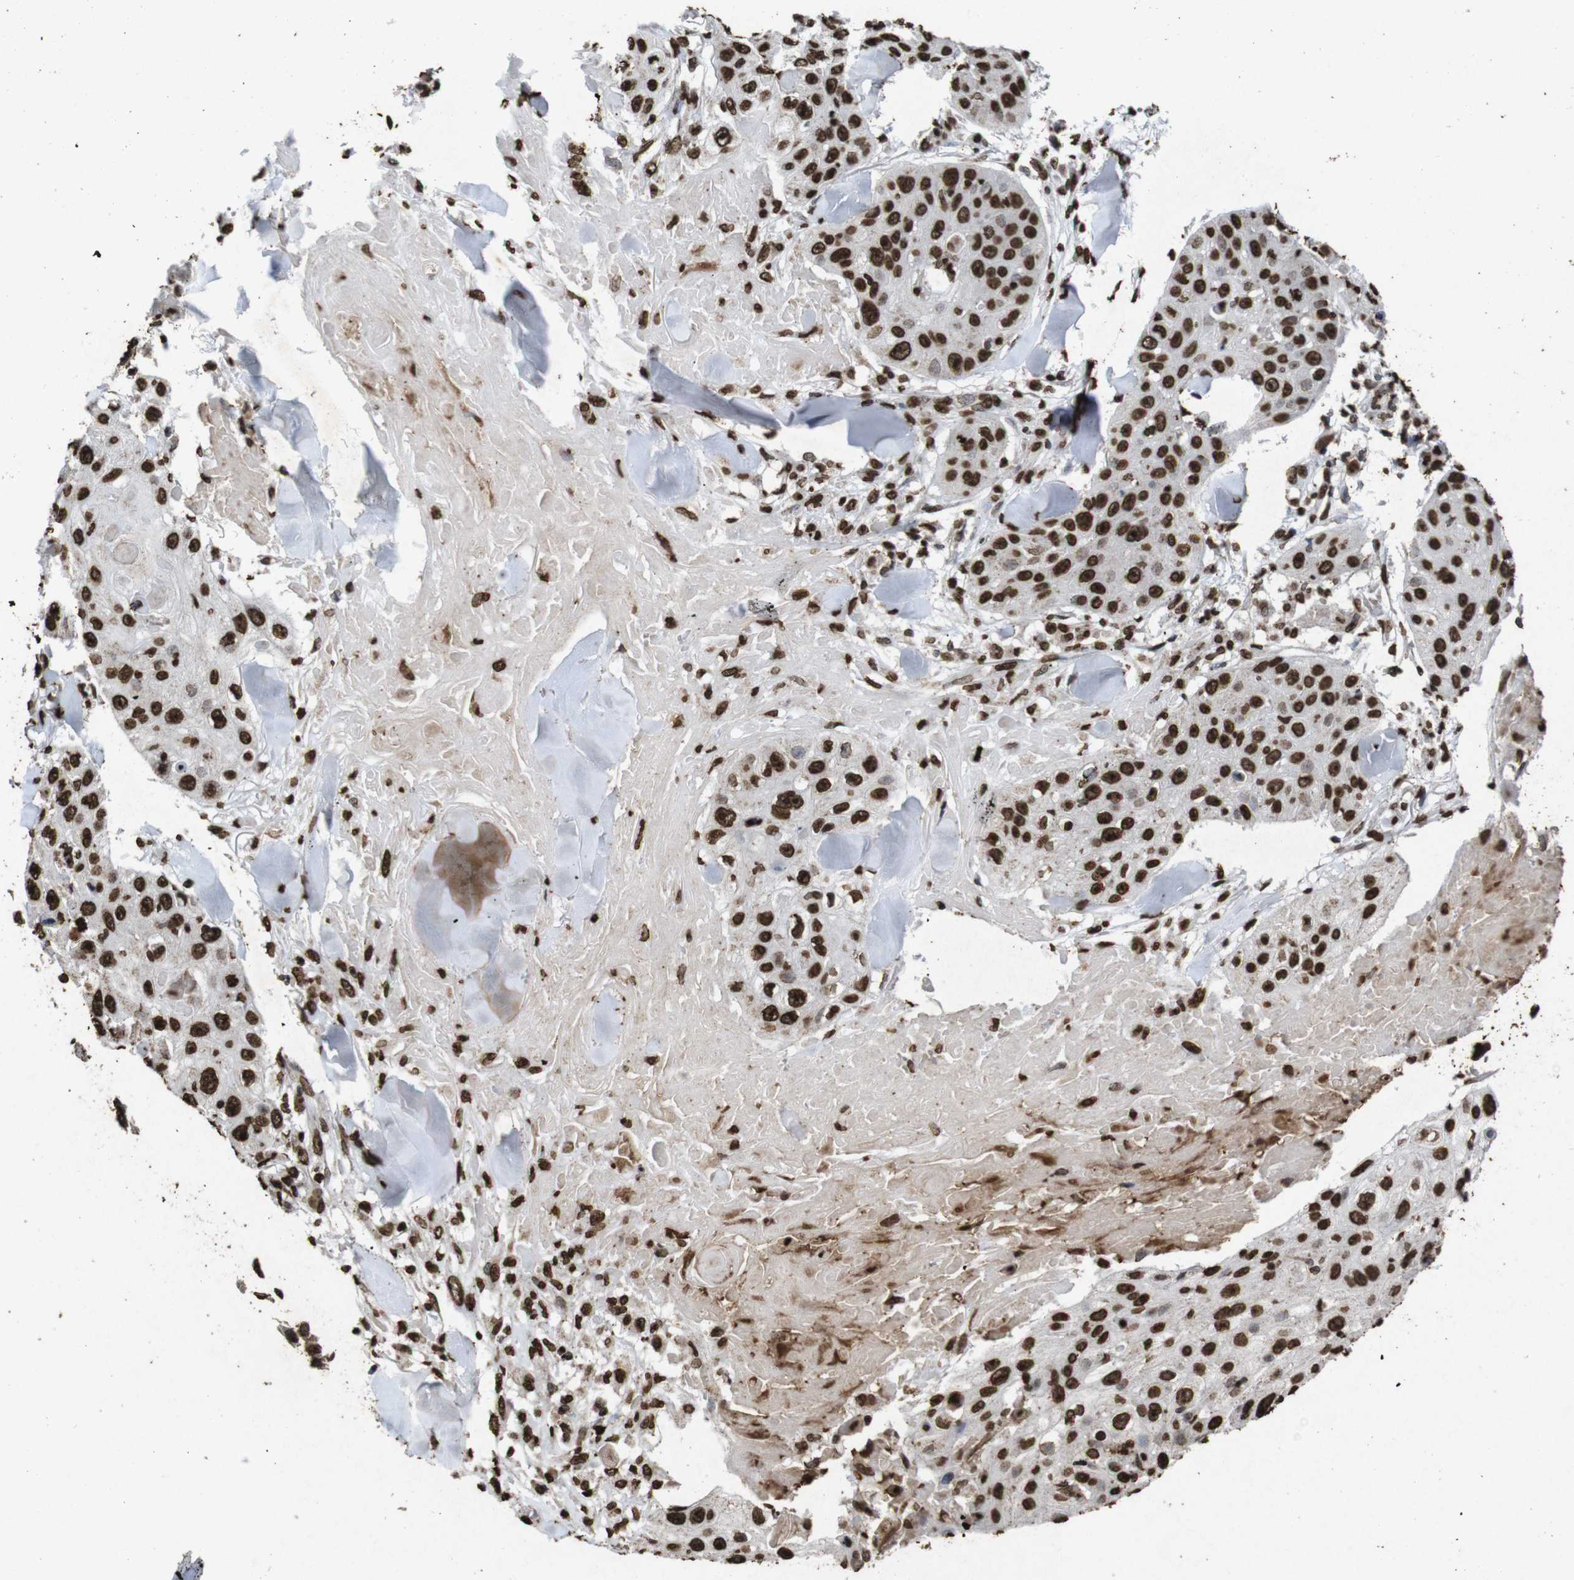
{"staining": {"intensity": "strong", "quantity": ">75%", "location": "nuclear"}, "tissue": "skin cancer", "cell_type": "Tumor cells", "image_type": "cancer", "snomed": [{"axis": "morphology", "description": "Squamous cell carcinoma, NOS"}, {"axis": "topography", "description": "Skin"}], "caption": "Skin squamous cell carcinoma tissue displays strong nuclear positivity in approximately >75% of tumor cells", "gene": "MDM2", "patient": {"sex": "male", "age": 86}}